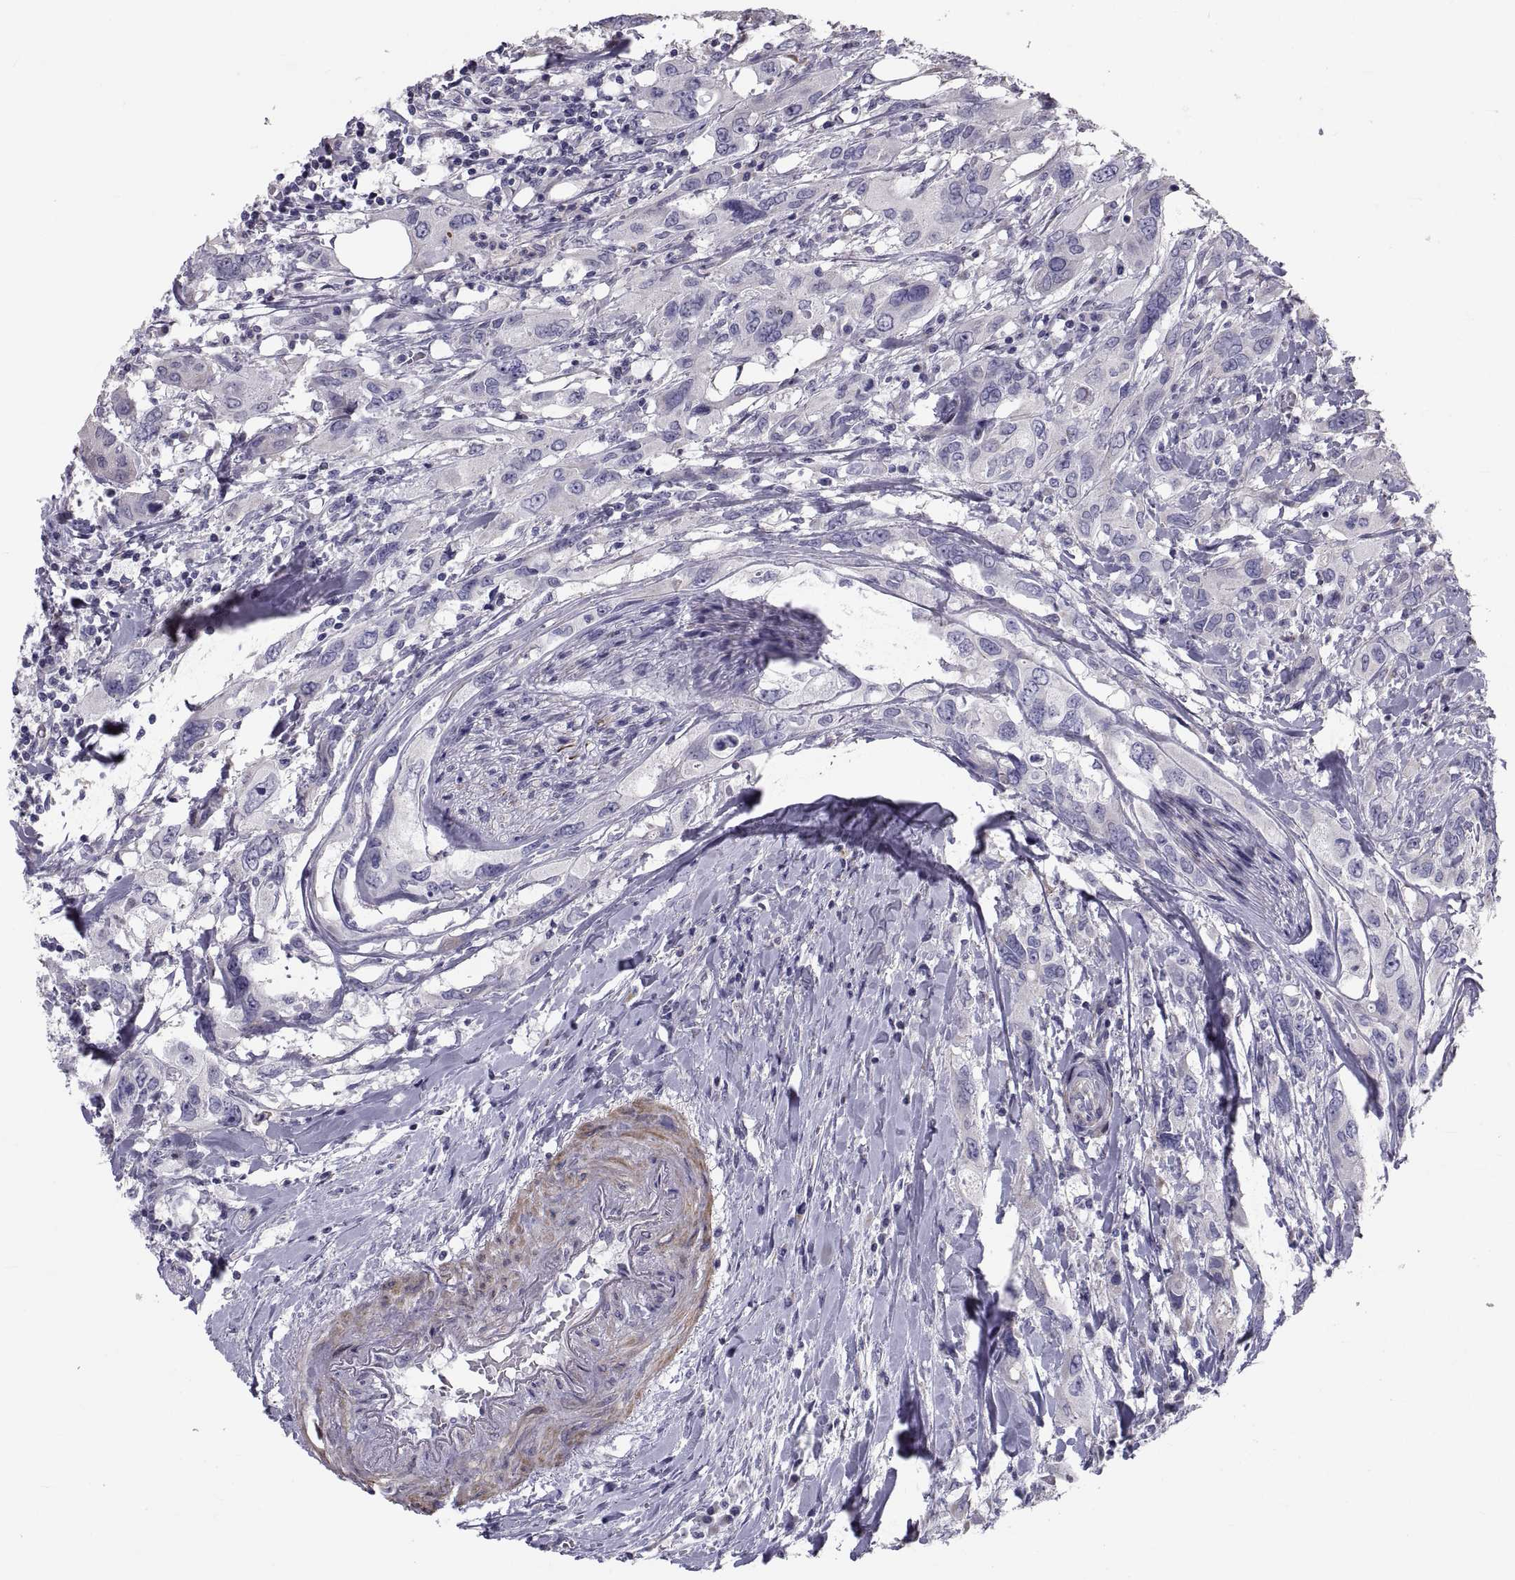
{"staining": {"intensity": "negative", "quantity": "none", "location": "none"}, "tissue": "urothelial cancer", "cell_type": "Tumor cells", "image_type": "cancer", "snomed": [{"axis": "morphology", "description": "Urothelial carcinoma, NOS"}, {"axis": "morphology", "description": "Urothelial carcinoma, High grade"}, {"axis": "topography", "description": "Urinary bladder"}], "caption": "Protein analysis of high-grade urothelial carcinoma reveals no significant staining in tumor cells.", "gene": "ANO1", "patient": {"sex": "male", "age": 63}}